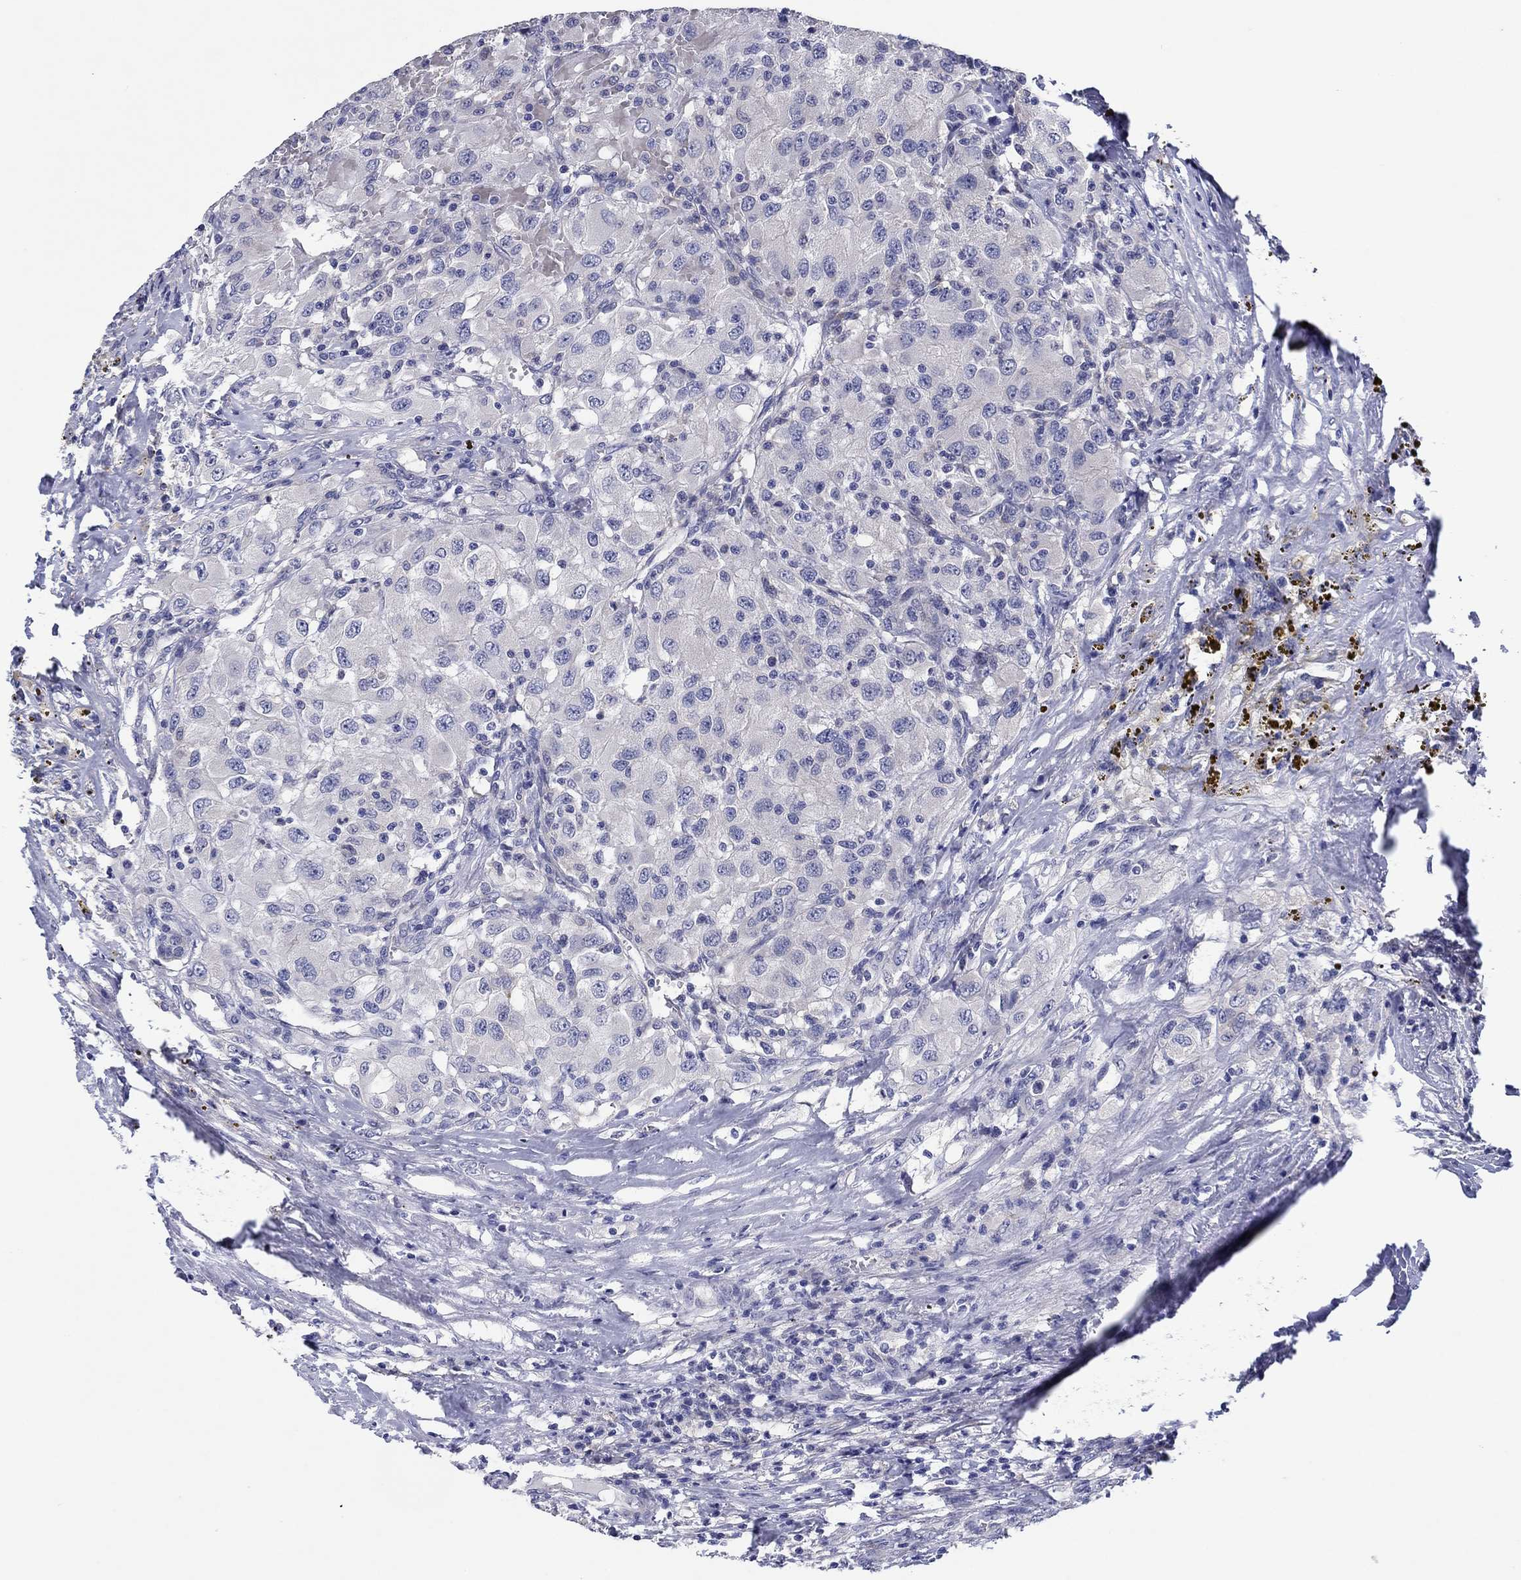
{"staining": {"intensity": "negative", "quantity": "none", "location": "none"}, "tissue": "renal cancer", "cell_type": "Tumor cells", "image_type": "cancer", "snomed": [{"axis": "morphology", "description": "Adenocarcinoma, NOS"}, {"axis": "topography", "description": "Kidney"}], "caption": "Human adenocarcinoma (renal) stained for a protein using IHC demonstrates no expression in tumor cells.", "gene": "HDC", "patient": {"sex": "female", "age": 67}}